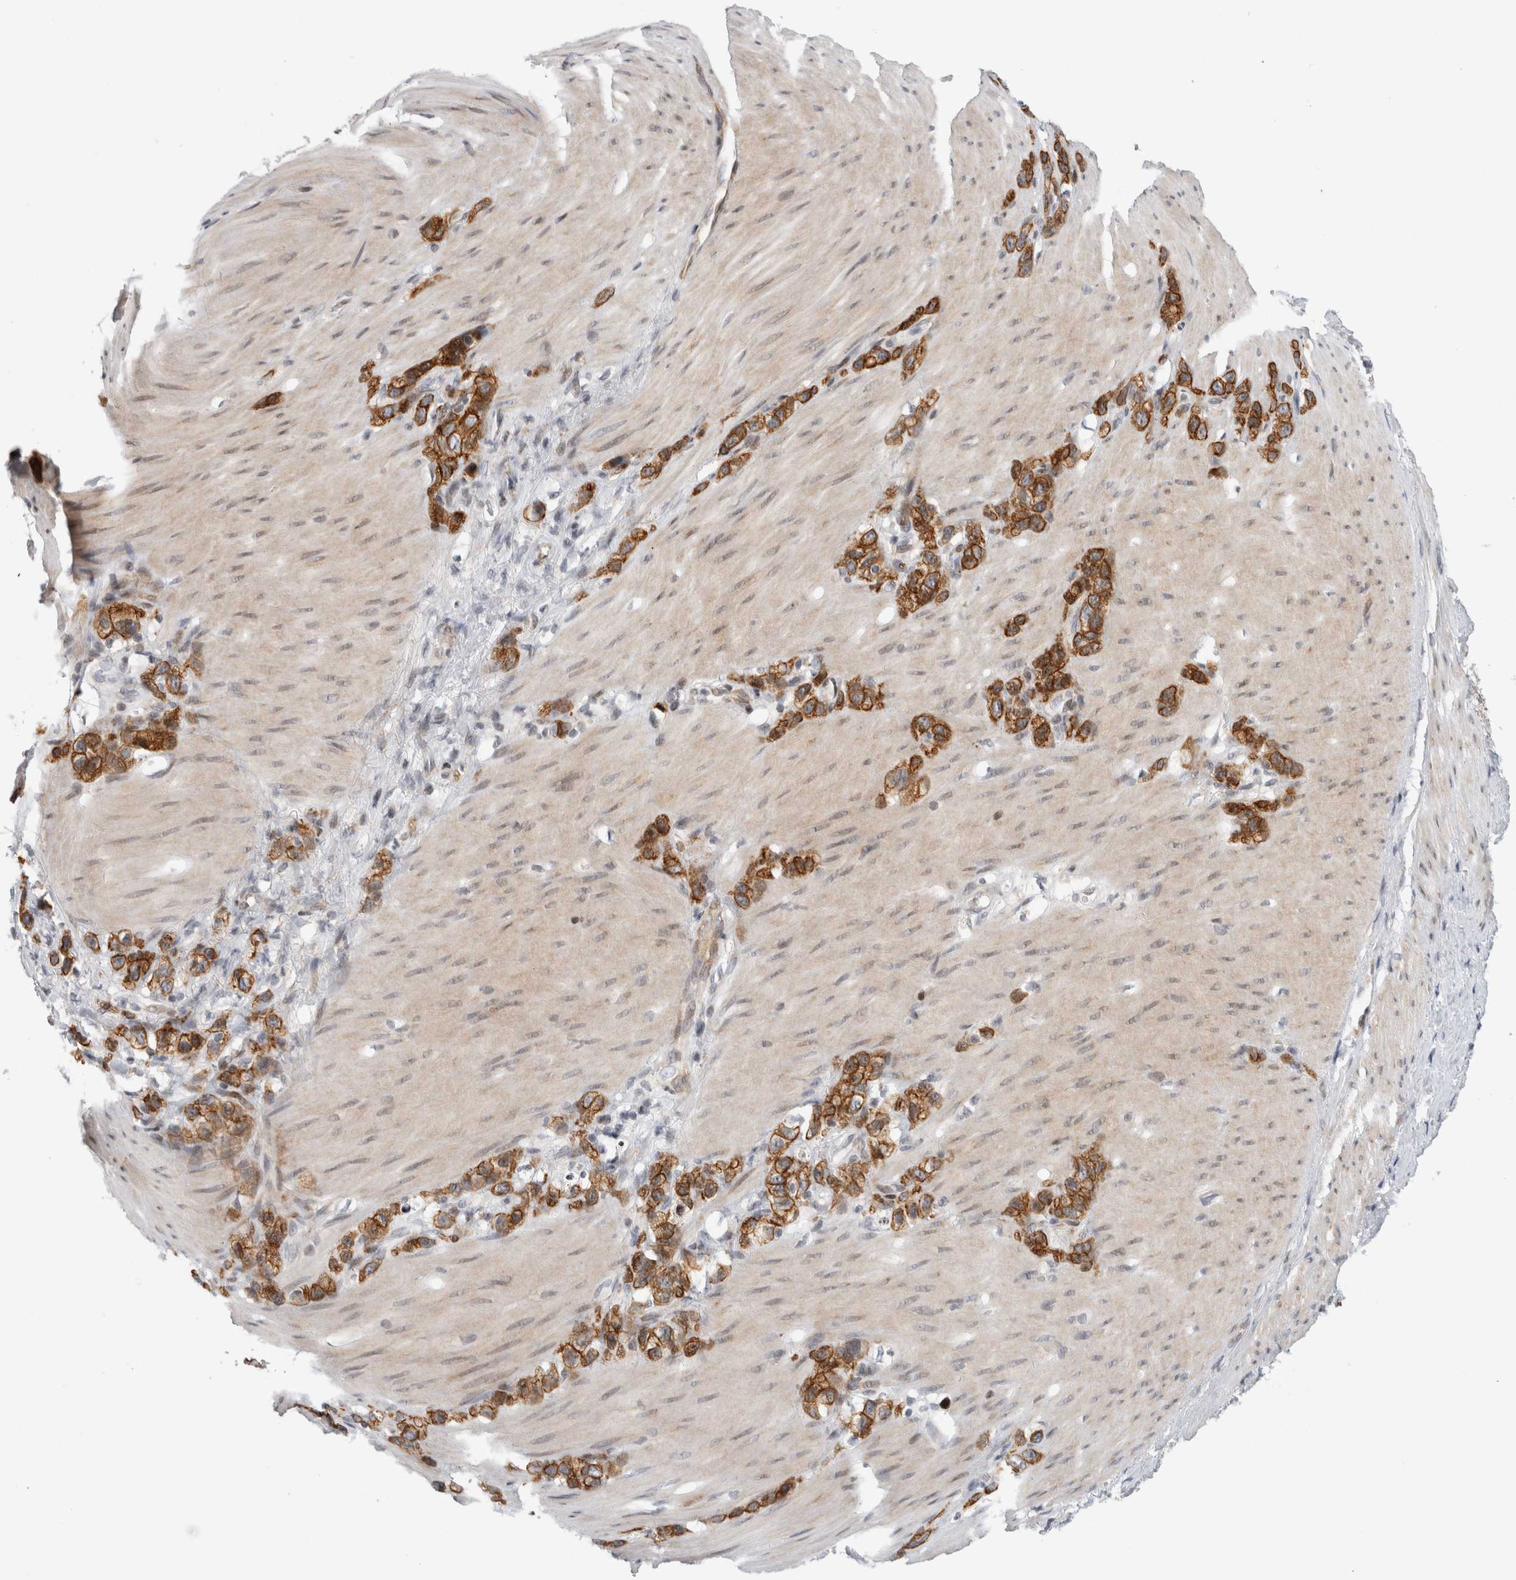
{"staining": {"intensity": "strong", "quantity": ">75%", "location": "cytoplasmic/membranous"}, "tissue": "stomach cancer", "cell_type": "Tumor cells", "image_type": "cancer", "snomed": [{"axis": "morphology", "description": "Normal tissue, NOS"}, {"axis": "morphology", "description": "Adenocarcinoma, NOS"}, {"axis": "morphology", "description": "Adenocarcinoma, High grade"}, {"axis": "topography", "description": "Stomach, upper"}, {"axis": "topography", "description": "Stomach"}], "caption": "The micrograph shows a brown stain indicating the presence of a protein in the cytoplasmic/membranous of tumor cells in stomach adenocarcinoma.", "gene": "UTP25", "patient": {"sex": "female", "age": 65}}